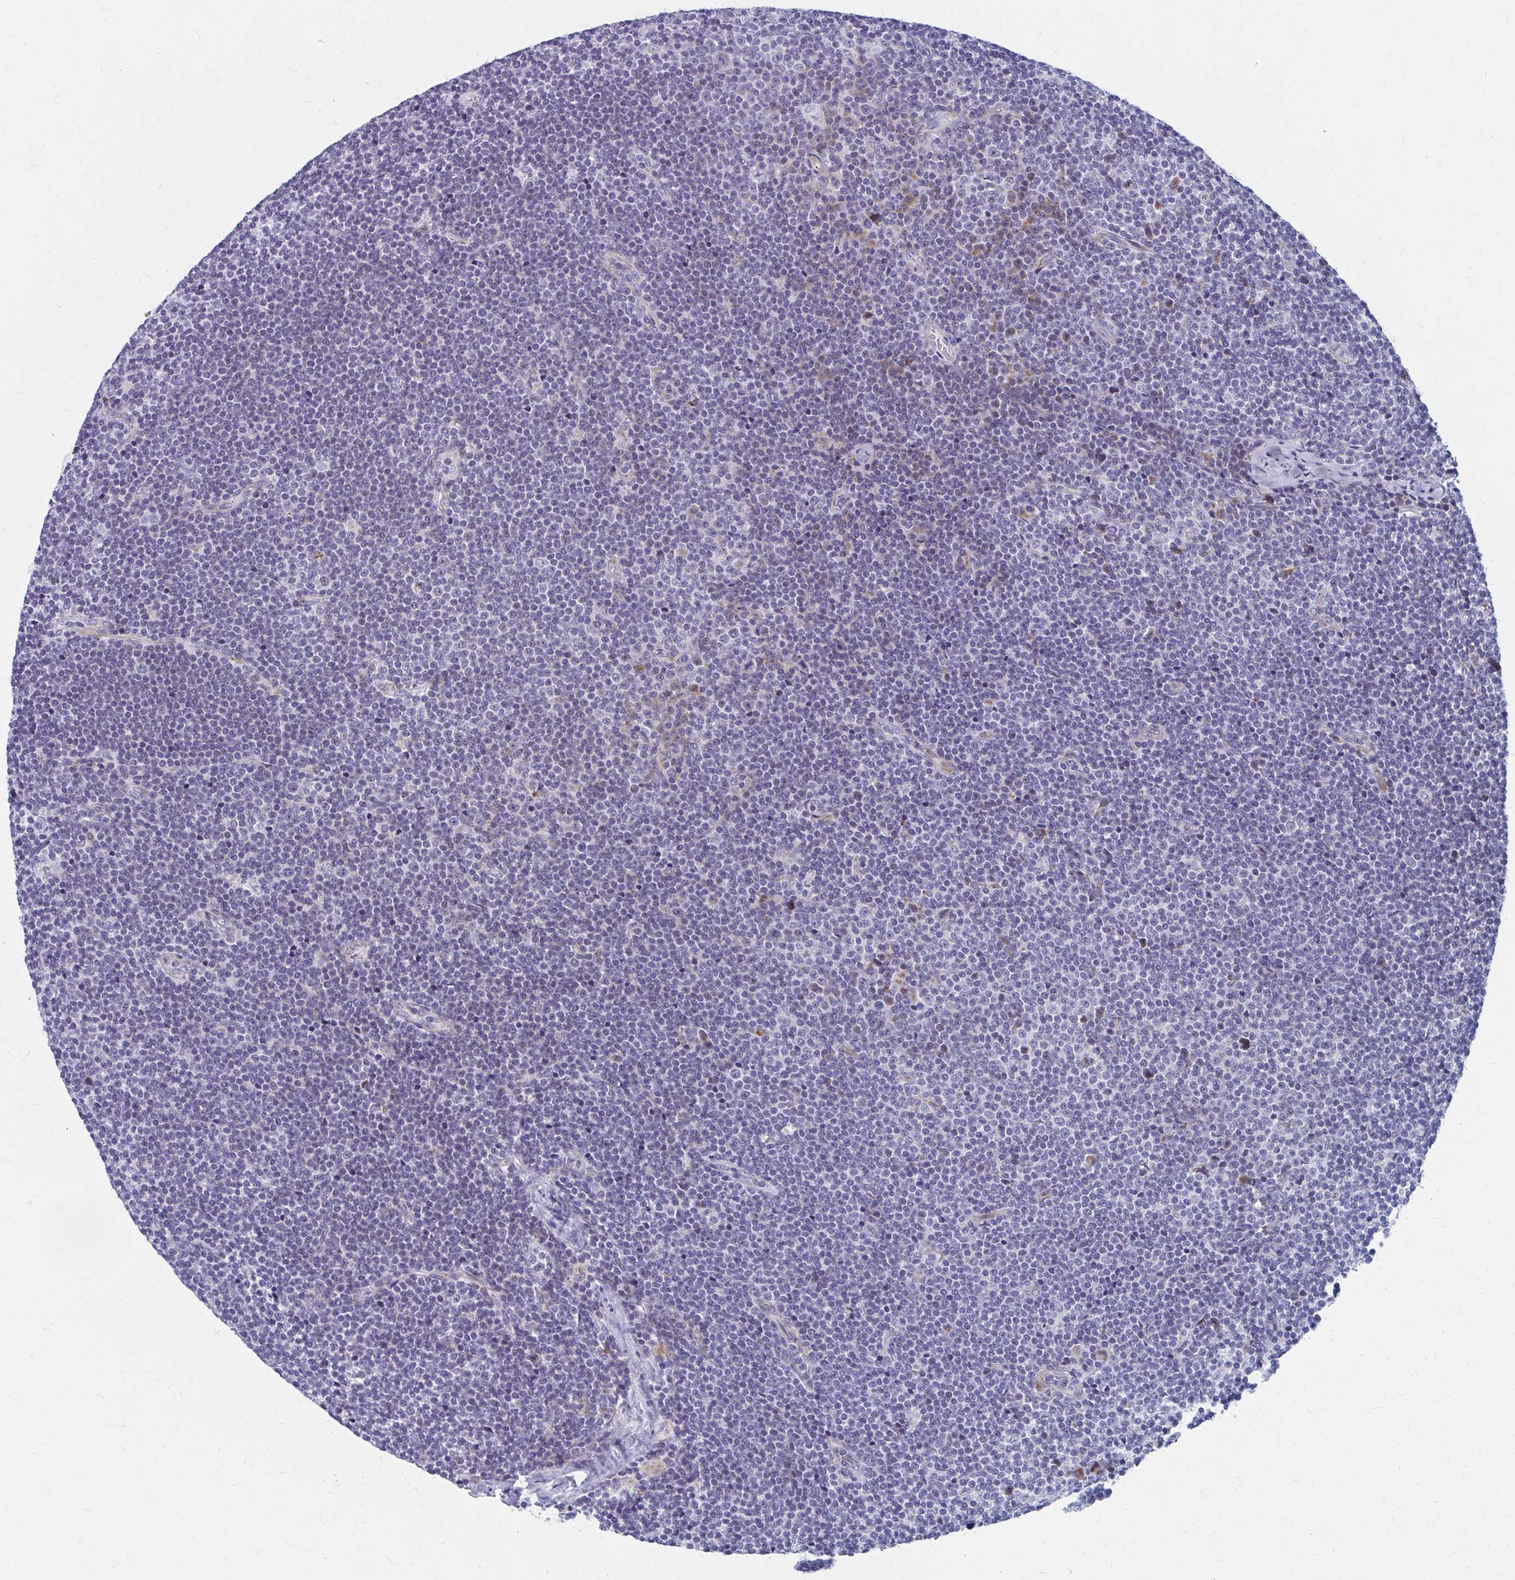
{"staining": {"intensity": "negative", "quantity": "none", "location": "none"}, "tissue": "lymphoma", "cell_type": "Tumor cells", "image_type": "cancer", "snomed": [{"axis": "morphology", "description": "Malignant lymphoma, non-Hodgkin's type, Low grade"}, {"axis": "topography", "description": "Lymph node"}], "caption": "Lymphoma stained for a protein using immunohistochemistry (IHC) demonstrates no expression tumor cells.", "gene": "OLFM2", "patient": {"sex": "male", "age": 48}}